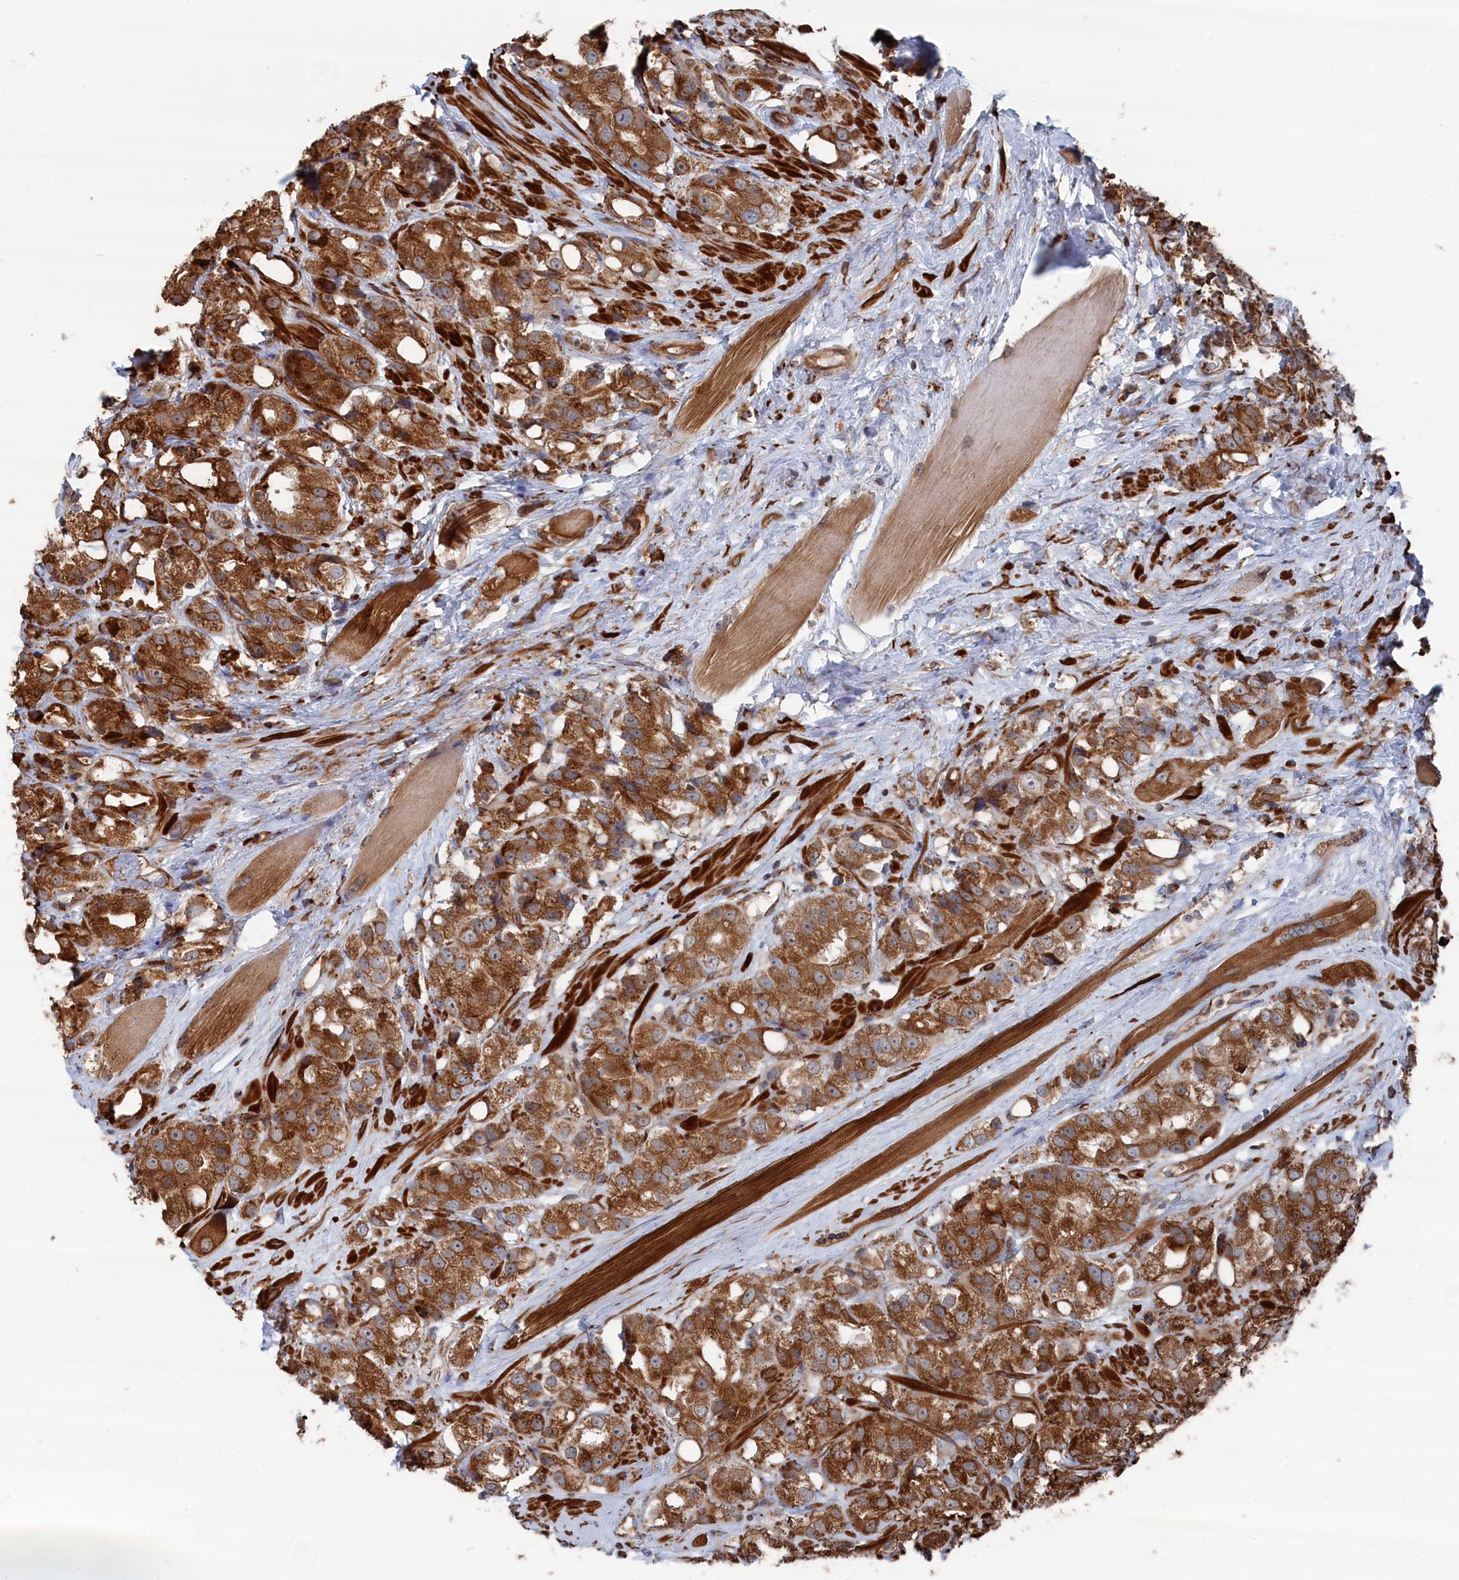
{"staining": {"intensity": "strong", "quantity": ">75%", "location": "cytoplasmic/membranous"}, "tissue": "prostate cancer", "cell_type": "Tumor cells", "image_type": "cancer", "snomed": [{"axis": "morphology", "description": "Adenocarcinoma, NOS"}, {"axis": "topography", "description": "Prostate"}], "caption": "Adenocarcinoma (prostate) was stained to show a protein in brown. There is high levels of strong cytoplasmic/membranous staining in approximately >75% of tumor cells.", "gene": "BPIFB6", "patient": {"sex": "male", "age": 79}}